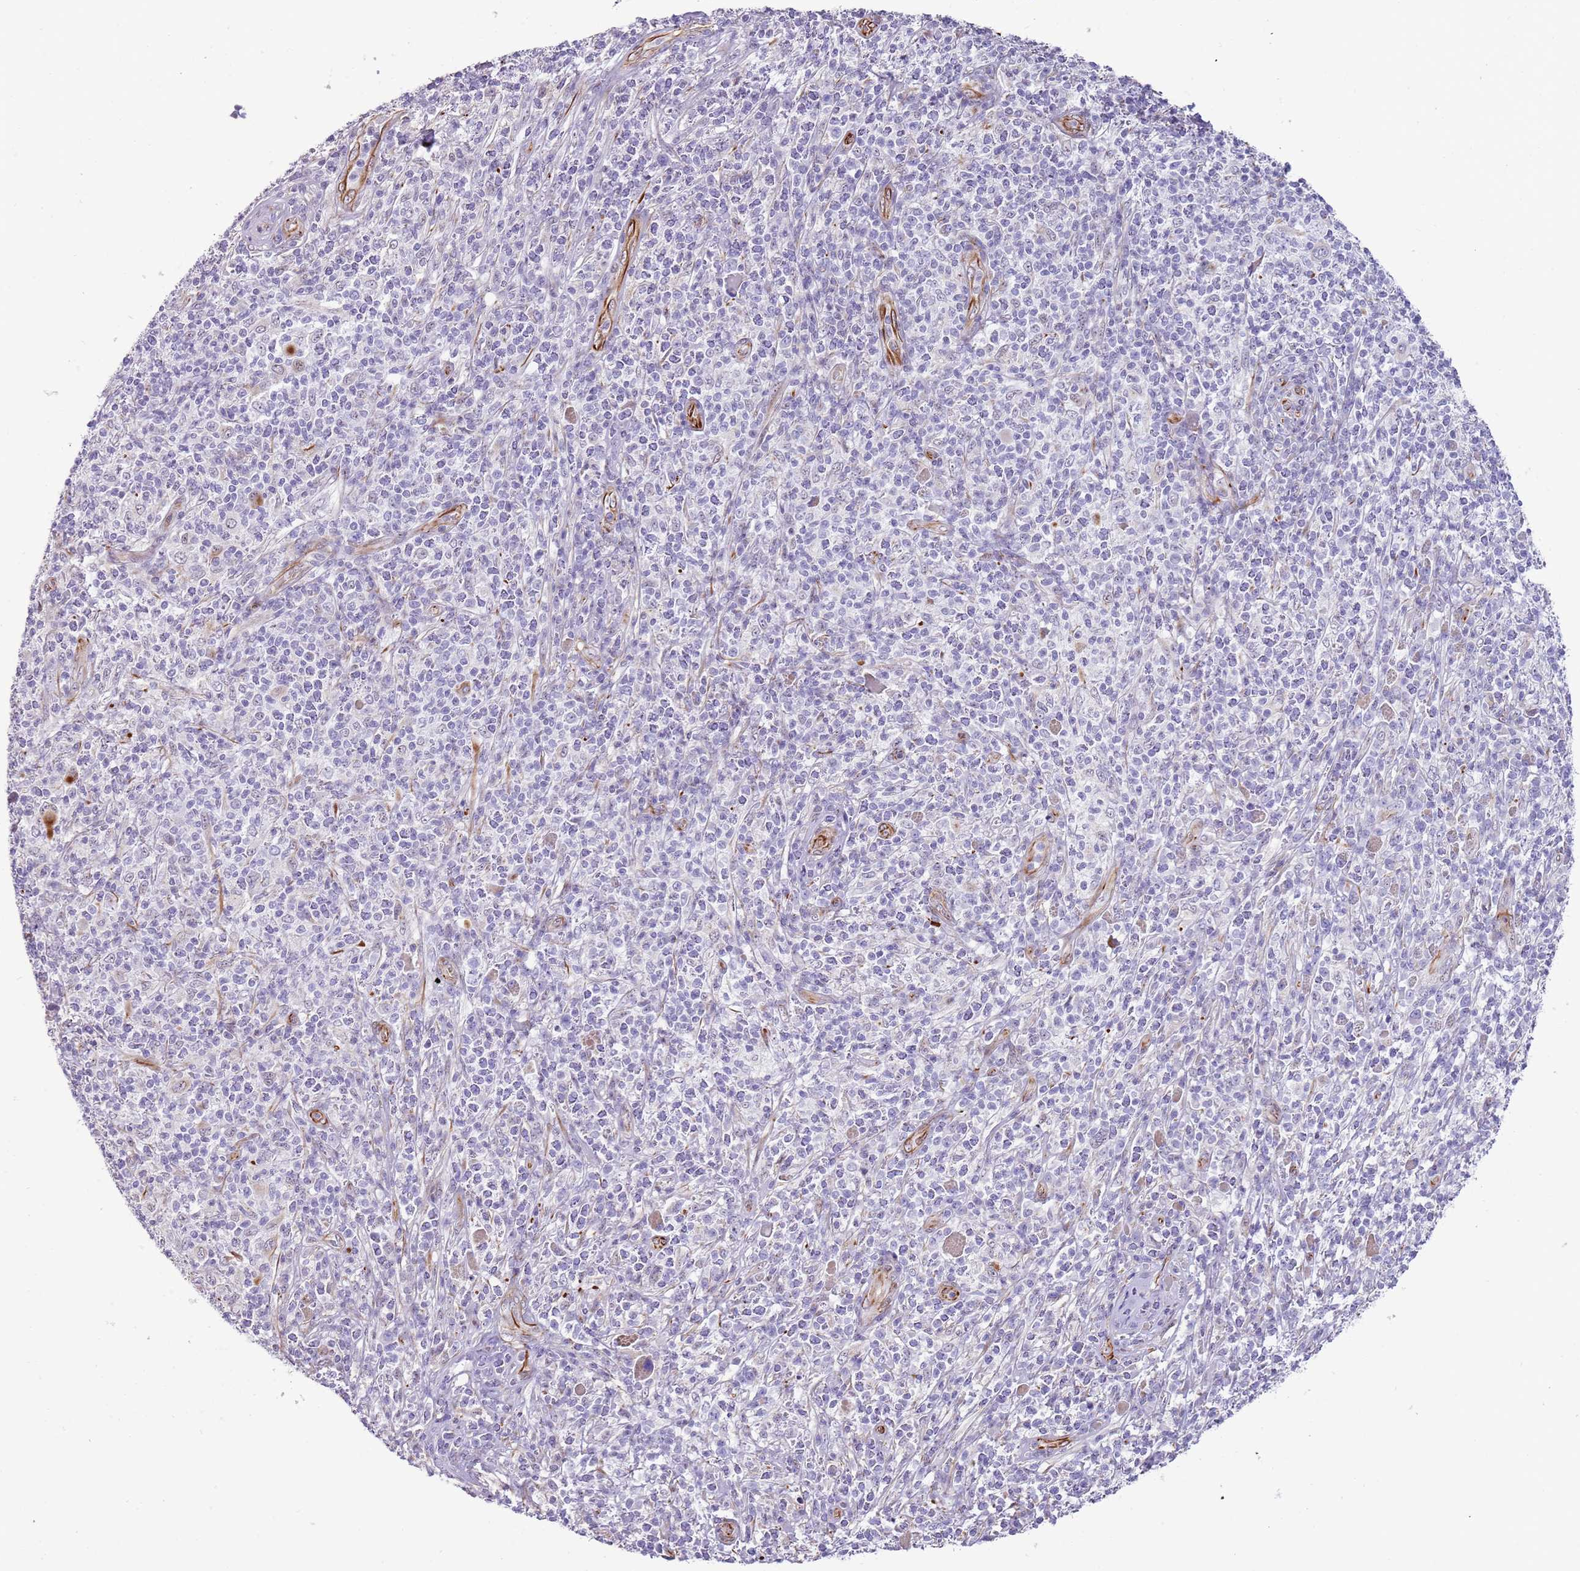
{"staining": {"intensity": "negative", "quantity": "none", "location": "none"}, "tissue": "melanoma", "cell_type": "Tumor cells", "image_type": "cancer", "snomed": [{"axis": "morphology", "description": "Malignant melanoma, NOS"}, {"axis": "topography", "description": "Skin"}], "caption": "Melanoma was stained to show a protein in brown. There is no significant positivity in tumor cells.", "gene": "NBPF3", "patient": {"sex": "male", "age": 66}}